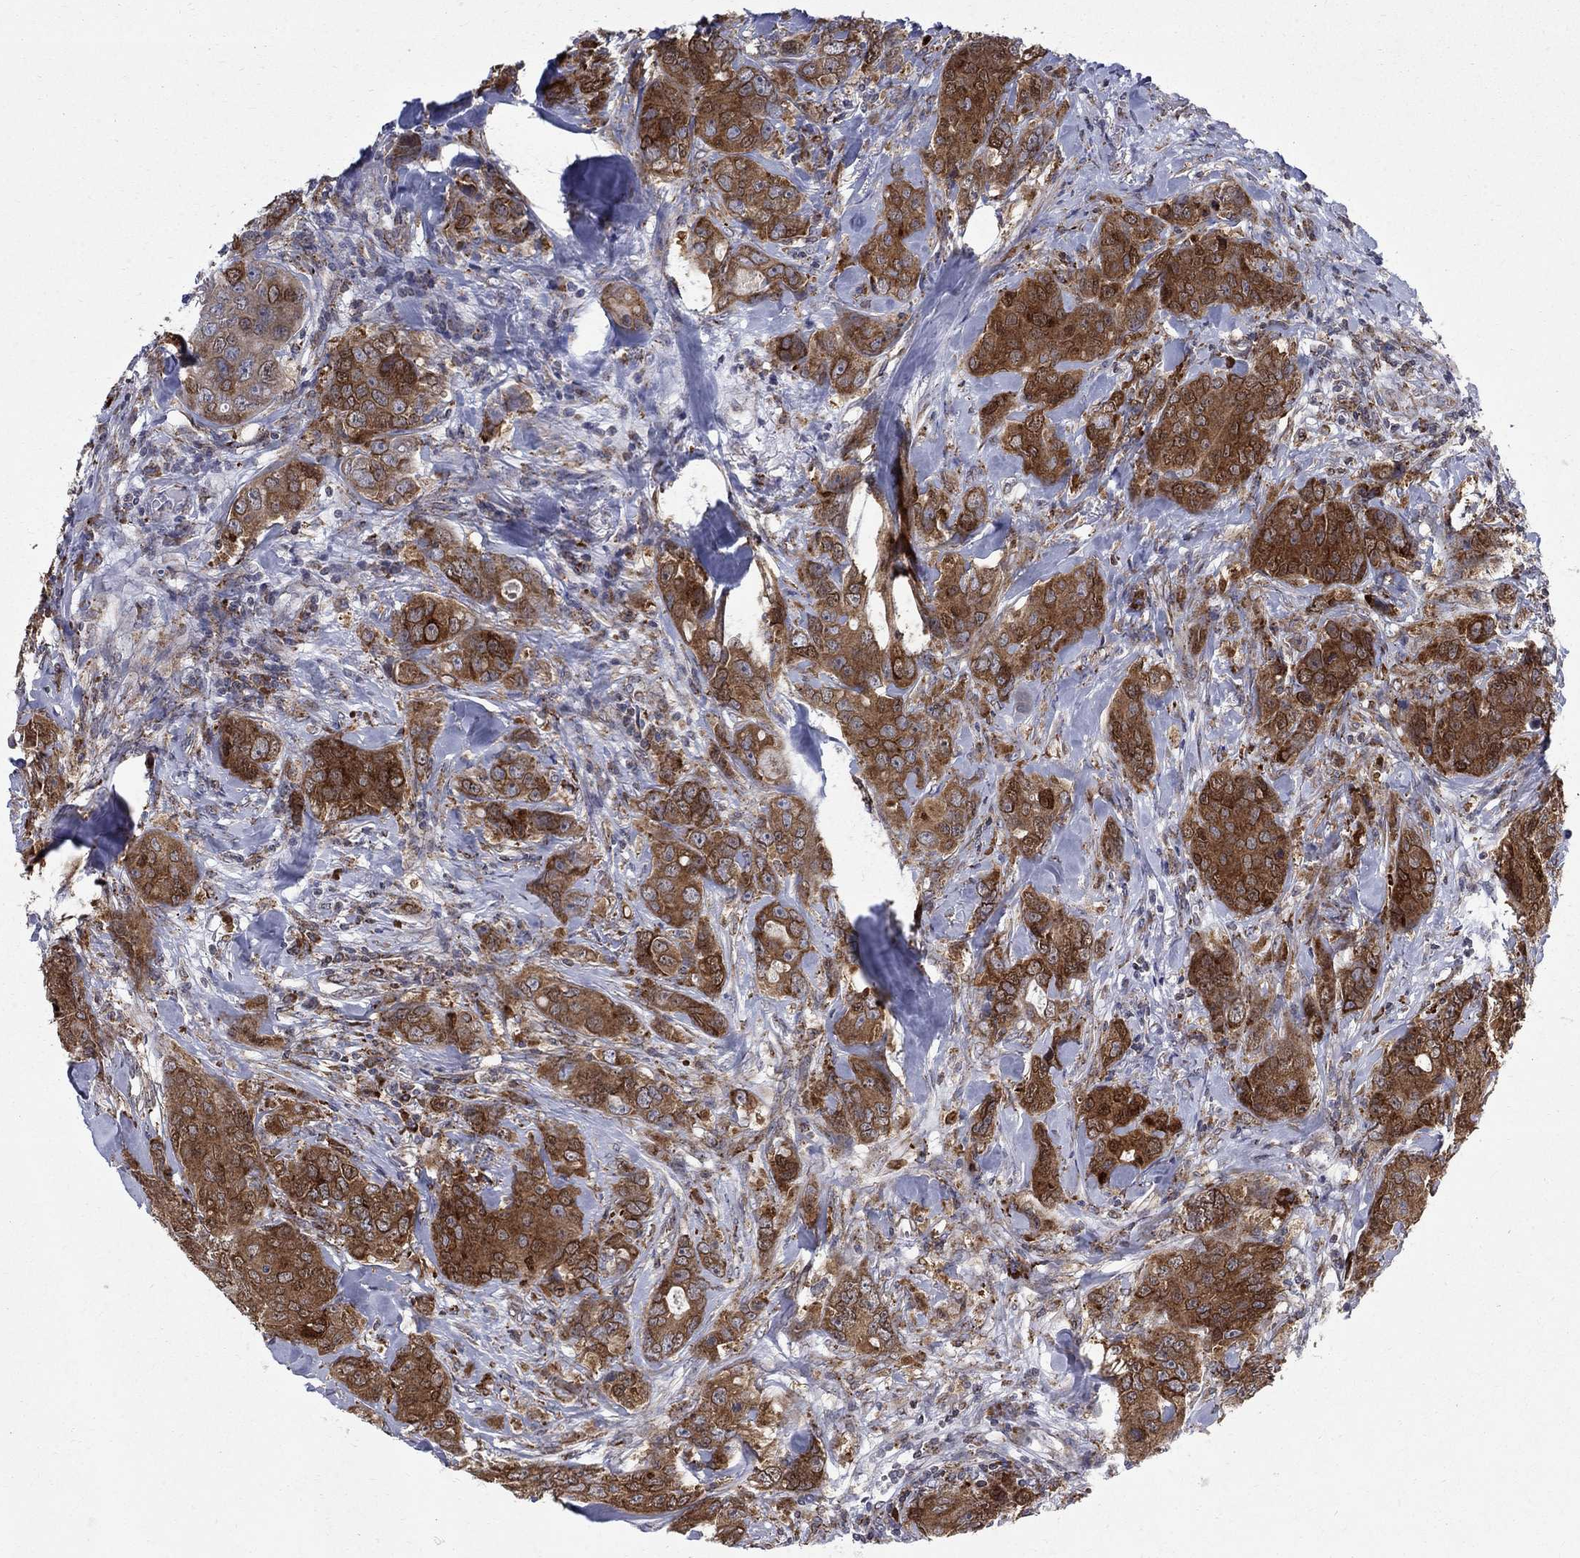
{"staining": {"intensity": "strong", "quantity": "25%-75%", "location": "cytoplasmic/membranous"}, "tissue": "breast cancer", "cell_type": "Tumor cells", "image_type": "cancer", "snomed": [{"axis": "morphology", "description": "Duct carcinoma"}, {"axis": "topography", "description": "Breast"}], "caption": "Tumor cells show strong cytoplasmic/membranous staining in about 25%-75% of cells in breast cancer.", "gene": "CAB39L", "patient": {"sex": "female", "age": 43}}